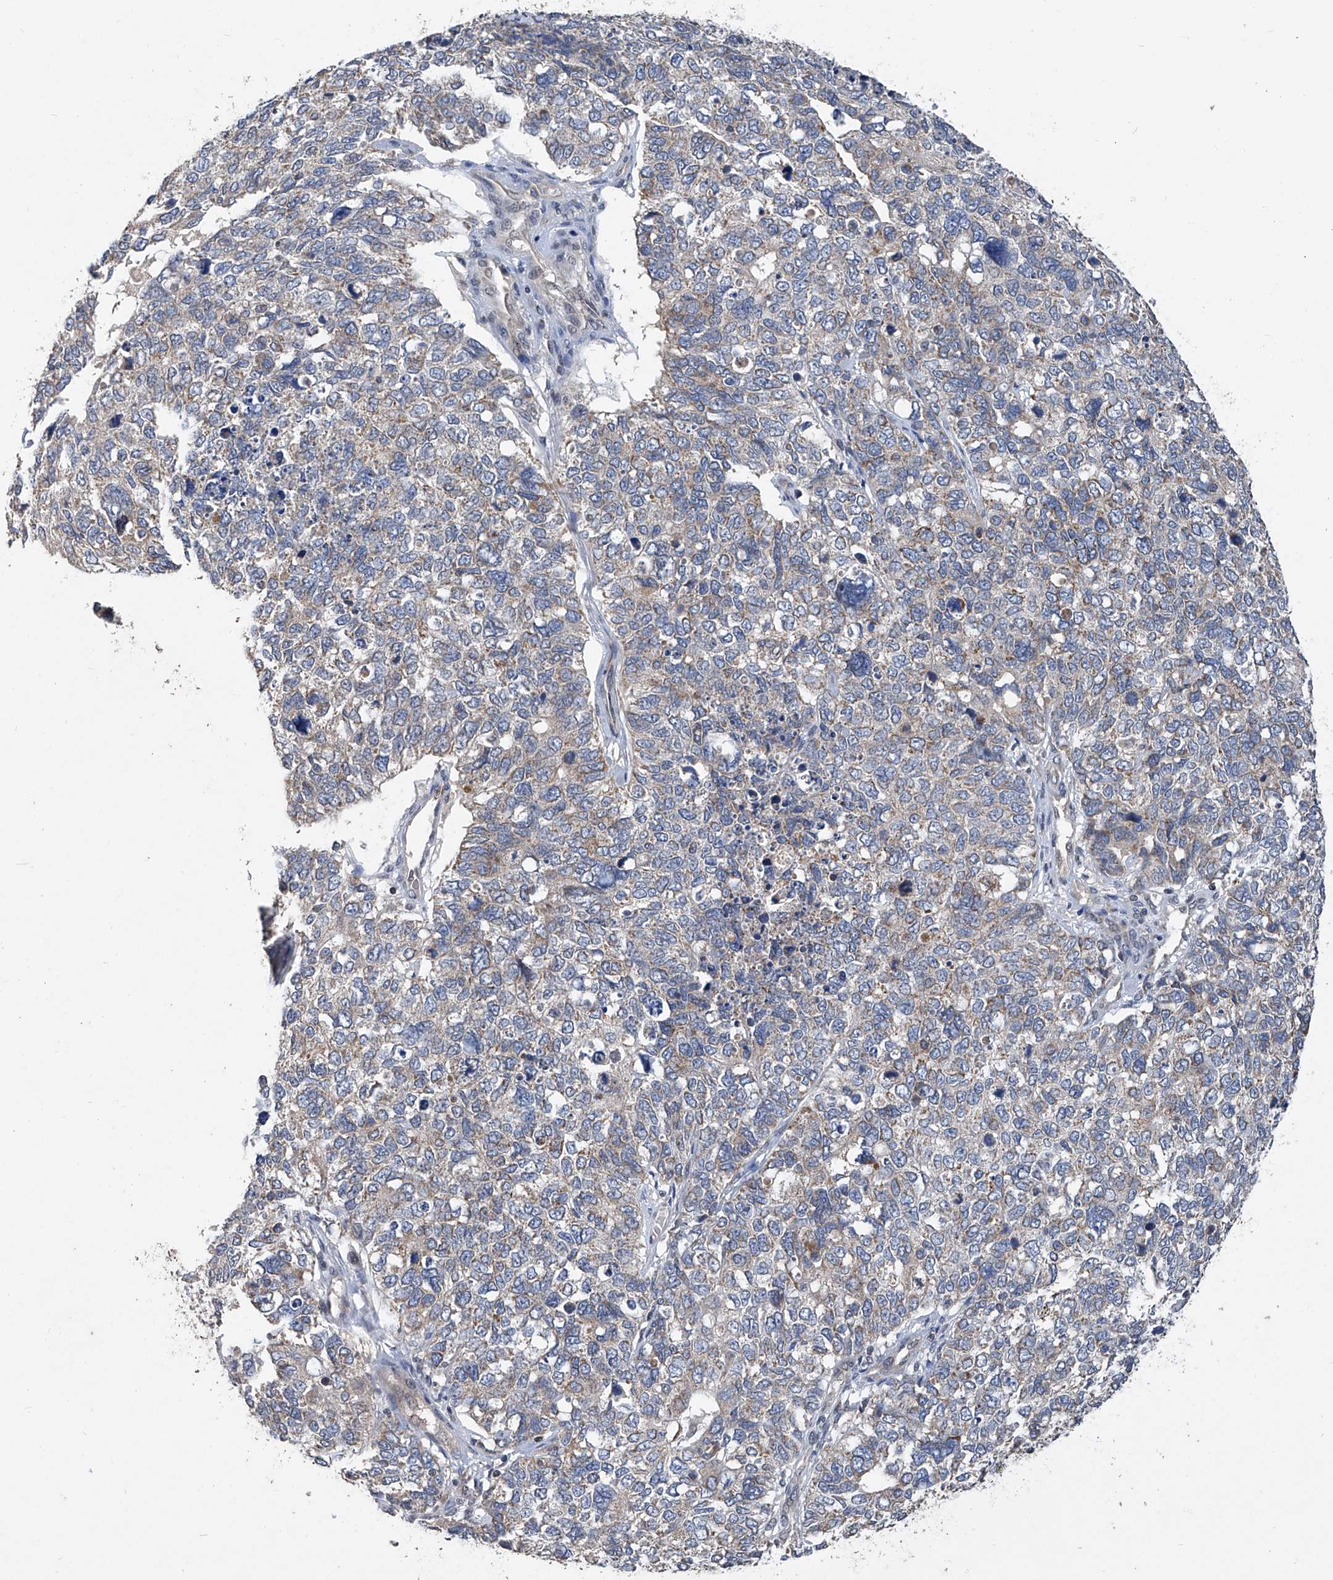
{"staining": {"intensity": "weak", "quantity": ">75%", "location": "cytoplasmic/membranous"}, "tissue": "cervical cancer", "cell_type": "Tumor cells", "image_type": "cancer", "snomed": [{"axis": "morphology", "description": "Squamous cell carcinoma, NOS"}, {"axis": "topography", "description": "Cervix"}], "caption": "Immunohistochemical staining of human squamous cell carcinoma (cervical) exhibits weak cytoplasmic/membranous protein expression in about >75% of tumor cells.", "gene": "BCKDHB", "patient": {"sex": "female", "age": 63}}